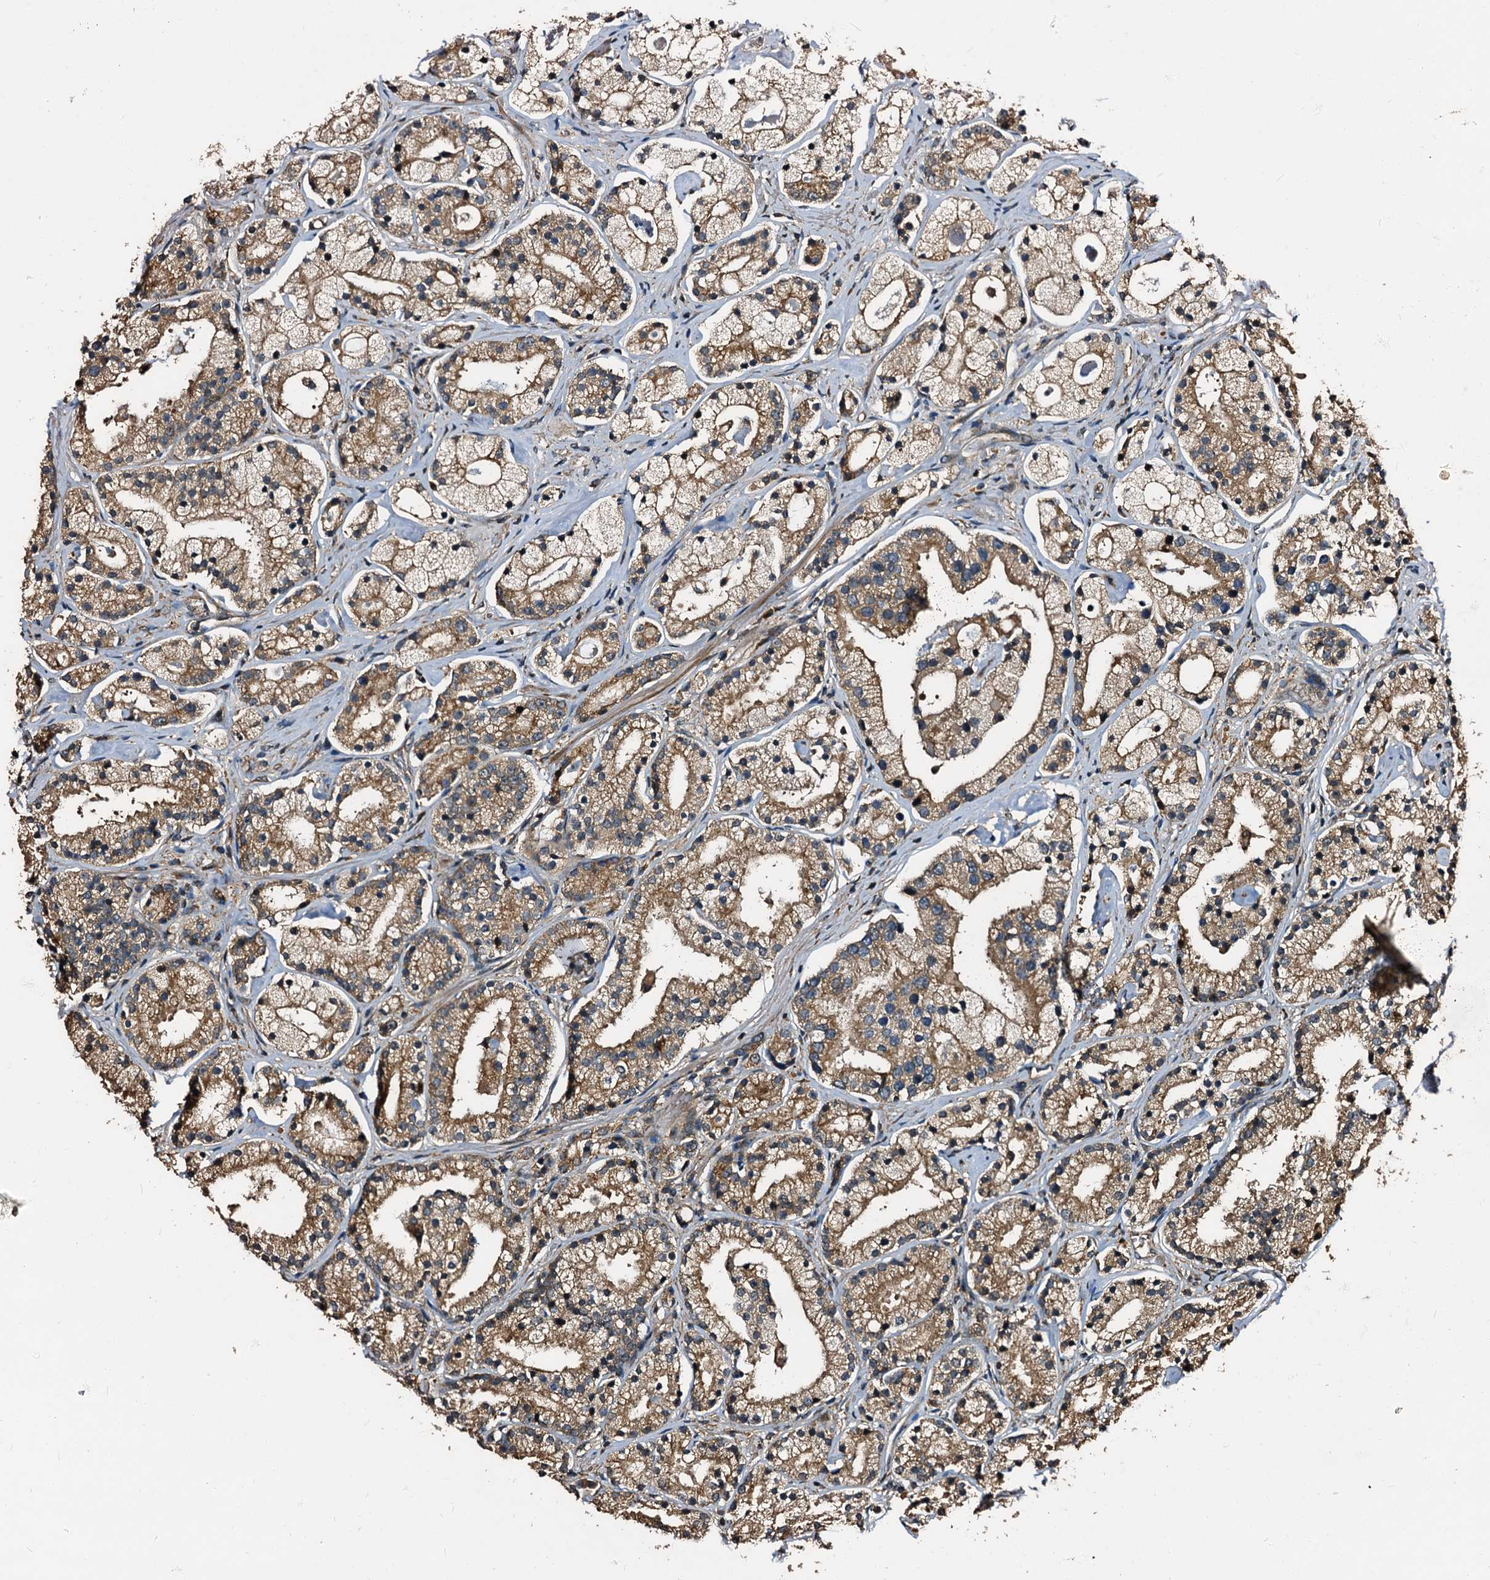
{"staining": {"intensity": "moderate", "quantity": ">75%", "location": "cytoplasmic/membranous"}, "tissue": "prostate cancer", "cell_type": "Tumor cells", "image_type": "cancer", "snomed": [{"axis": "morphology", "description": "Adenocarcinoma, High grade"}, {"axis": "topography", "description": "Prostate"}], "caption": "High-magnification brightfield microscopy of prostate adenocarcinoma (high-grade) stained with DAB (brown) and counterstained with hematoxylin (blue). tumor cells exhibit moderate cytoplasmic/membranous positivity is appreciated in approximately>75% of cells. Ihc stains the protein in brown and the nuclei are stained blue.", "gene": "PEX5", "patient": {"sex": "male", "age": 69}}